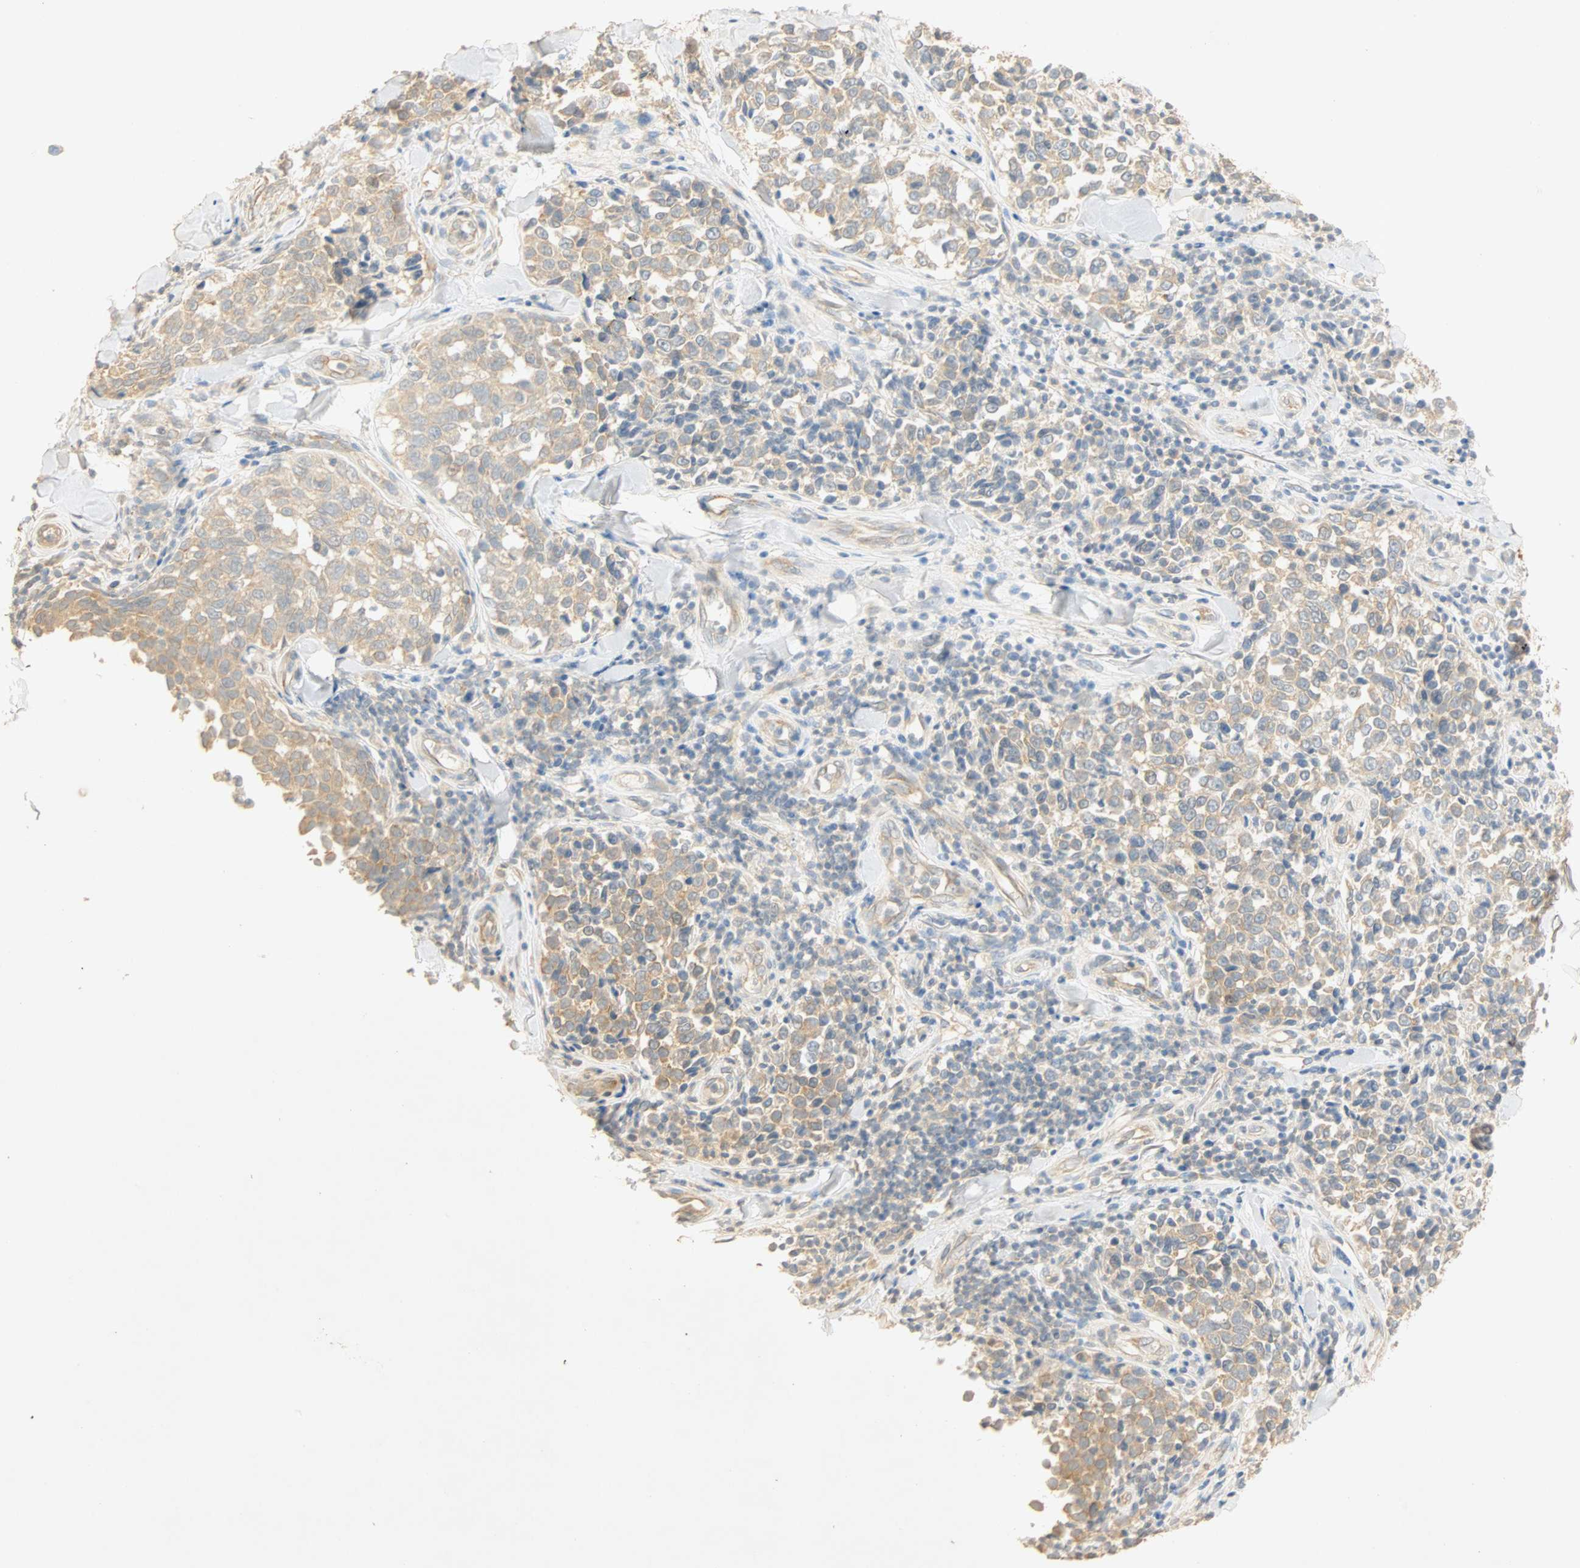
{"staining": {"intensity": "weak", "quantity": ">75%", "location": "cytoplasmic/membranous"}, "tissue": "melanoma", "cell_type": "Tumor cells", "image_type": "cancer", "snomed": [{"axis": "morphology", "description": "Malignant melanoma, NOS"}, {"axis": "topography", "description": "Skin"}], "caption": "About >75% of tumor cells in human melanoma display weak cytoplasmic/membranous protein positivity as visualized by brown immunohistochemical staining.", "gene": "SELENBP1", "patient": {"sex": "female", "age": 64}}